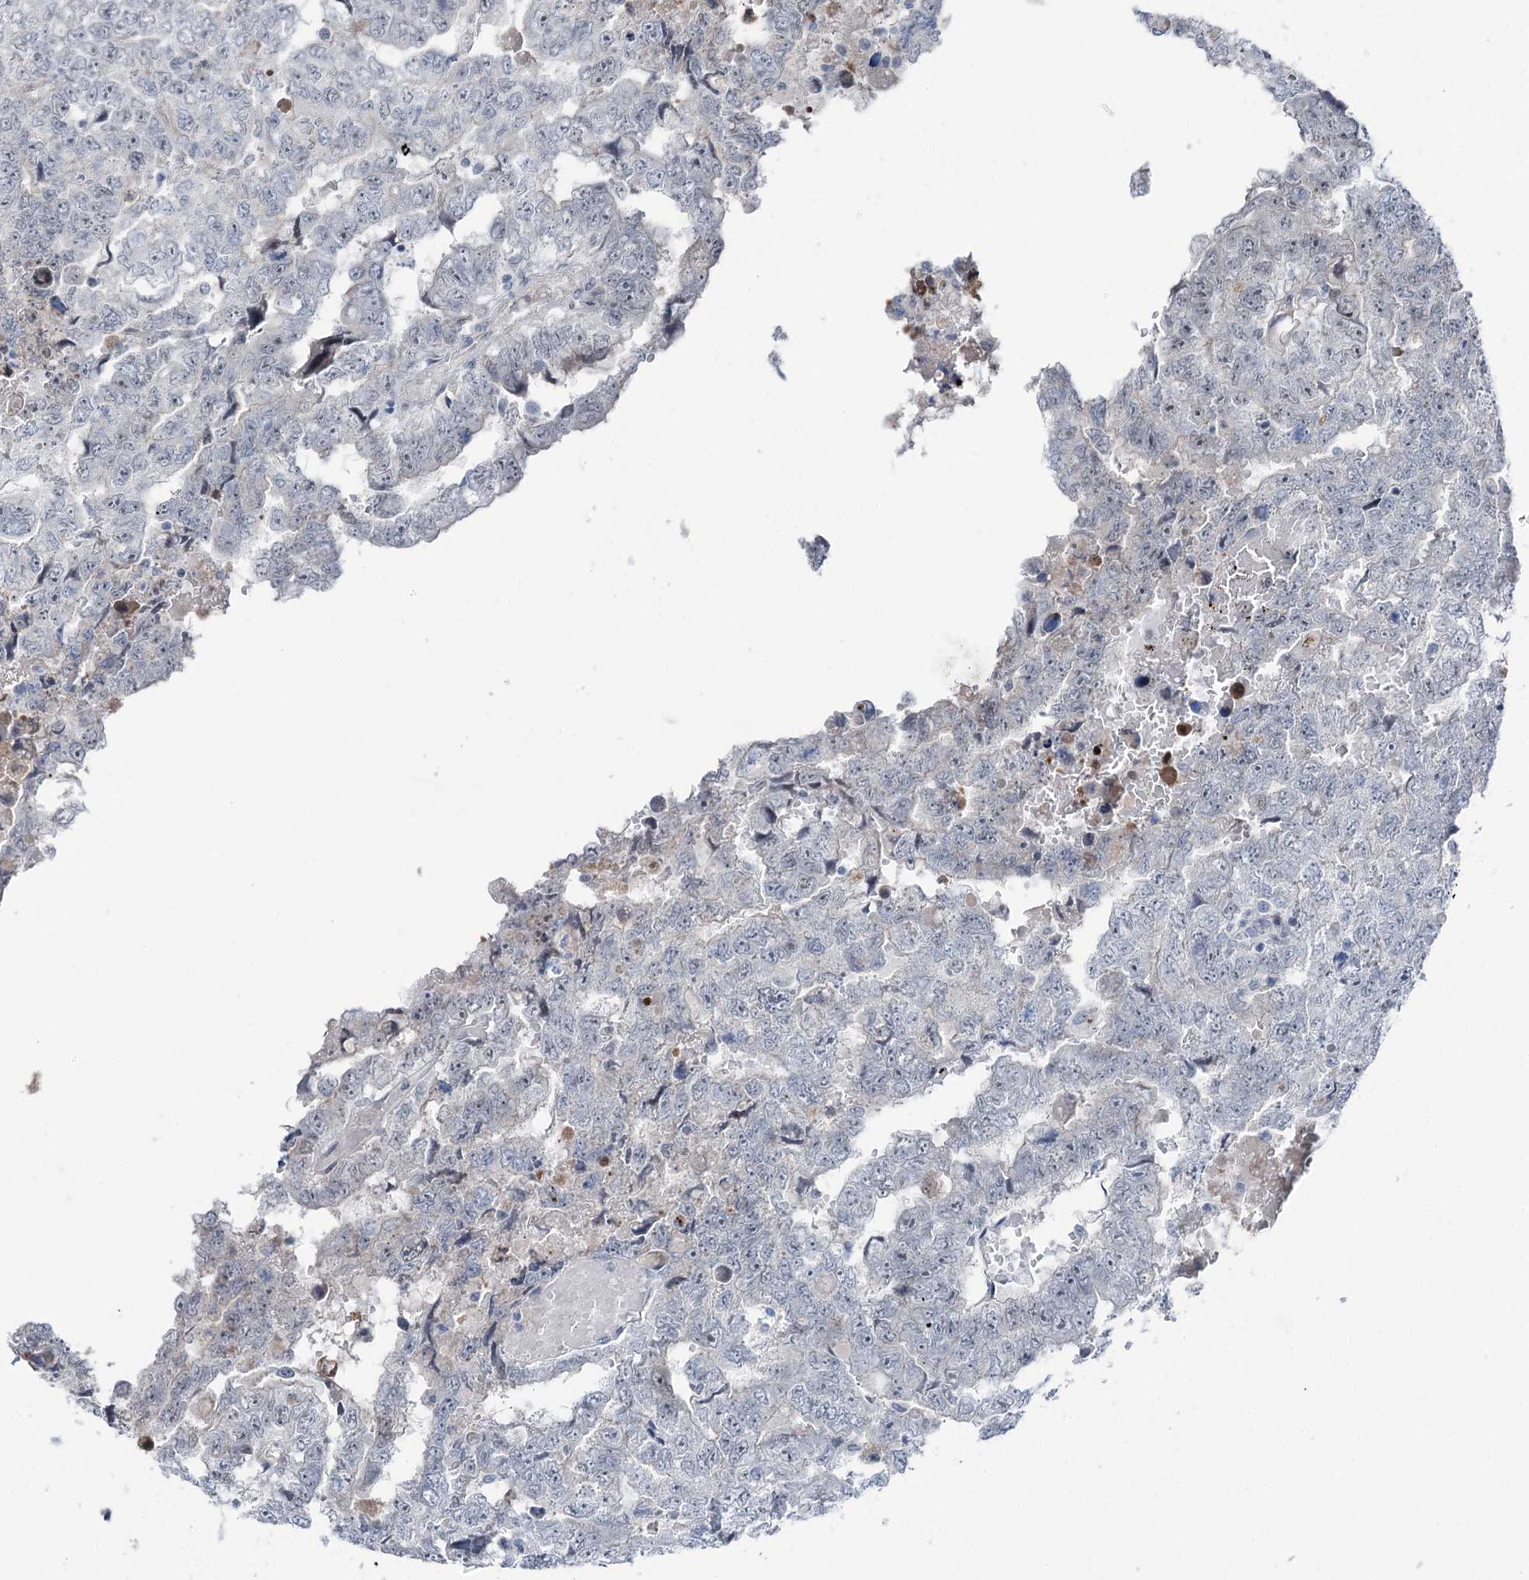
{"staining": {"intensity": "negative", "quantity": "none", "location": "none"}, "tissue": "testis cancer", "cell_type": "Tumor cells", "image_type": "cancer", "snomed": [{"axis": "morphology", "description": "Carcinoma, Embryonal, NOS"}, {"axis": "topography", "description": "Testis"}], "caption": "IHC image of neoplastic tissue: human testis cancer (embryonal carcinoma) stained with DAB (3,3'-diaminobenzidine) shows no significant protein staining in tumor cells.", "gene": "STEEP1", "patient": {"sex": "male", "age": 36}}